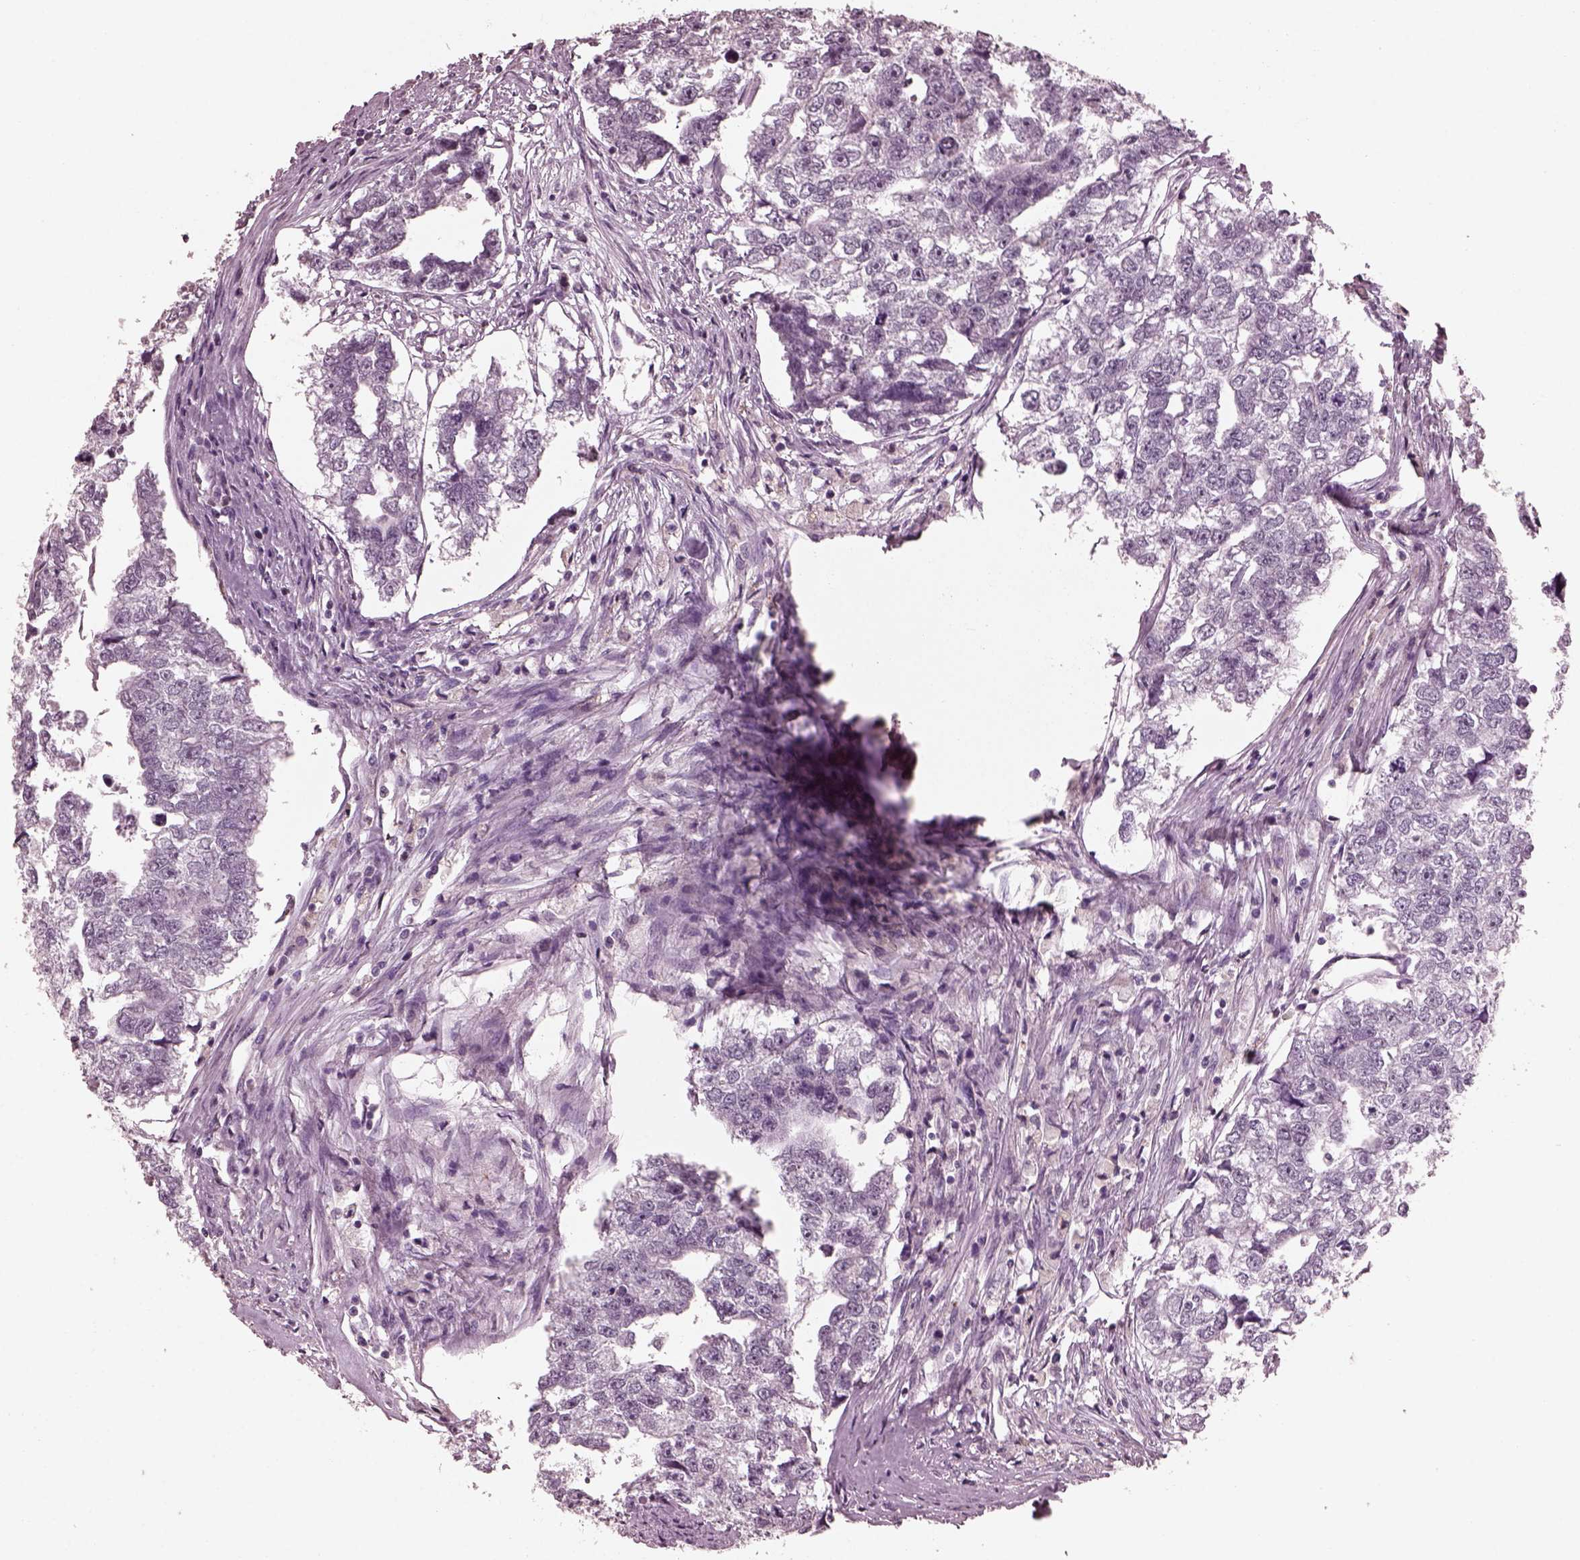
{"staining": {"intensity": "negative", "quantity": "none", "location": "none"}, "tissue": "testis cancer", "cell_type": "Tumor cells", "image_type": "cancer", "snomed": [{"axis": "morphology", "description": "Carcinoma, Embryonal, NOS"}, {"axis": "morphology", "description": "Teratoma, malignant, NOS"}, {"axis": "topography", "description": "Testis"}], "caption": "Tumor cells are negative for brown protein staining in testis cancer (teratoma (malignant)).", "gene": "TSKS", "patient": {"sex": "male", "age": 44}}